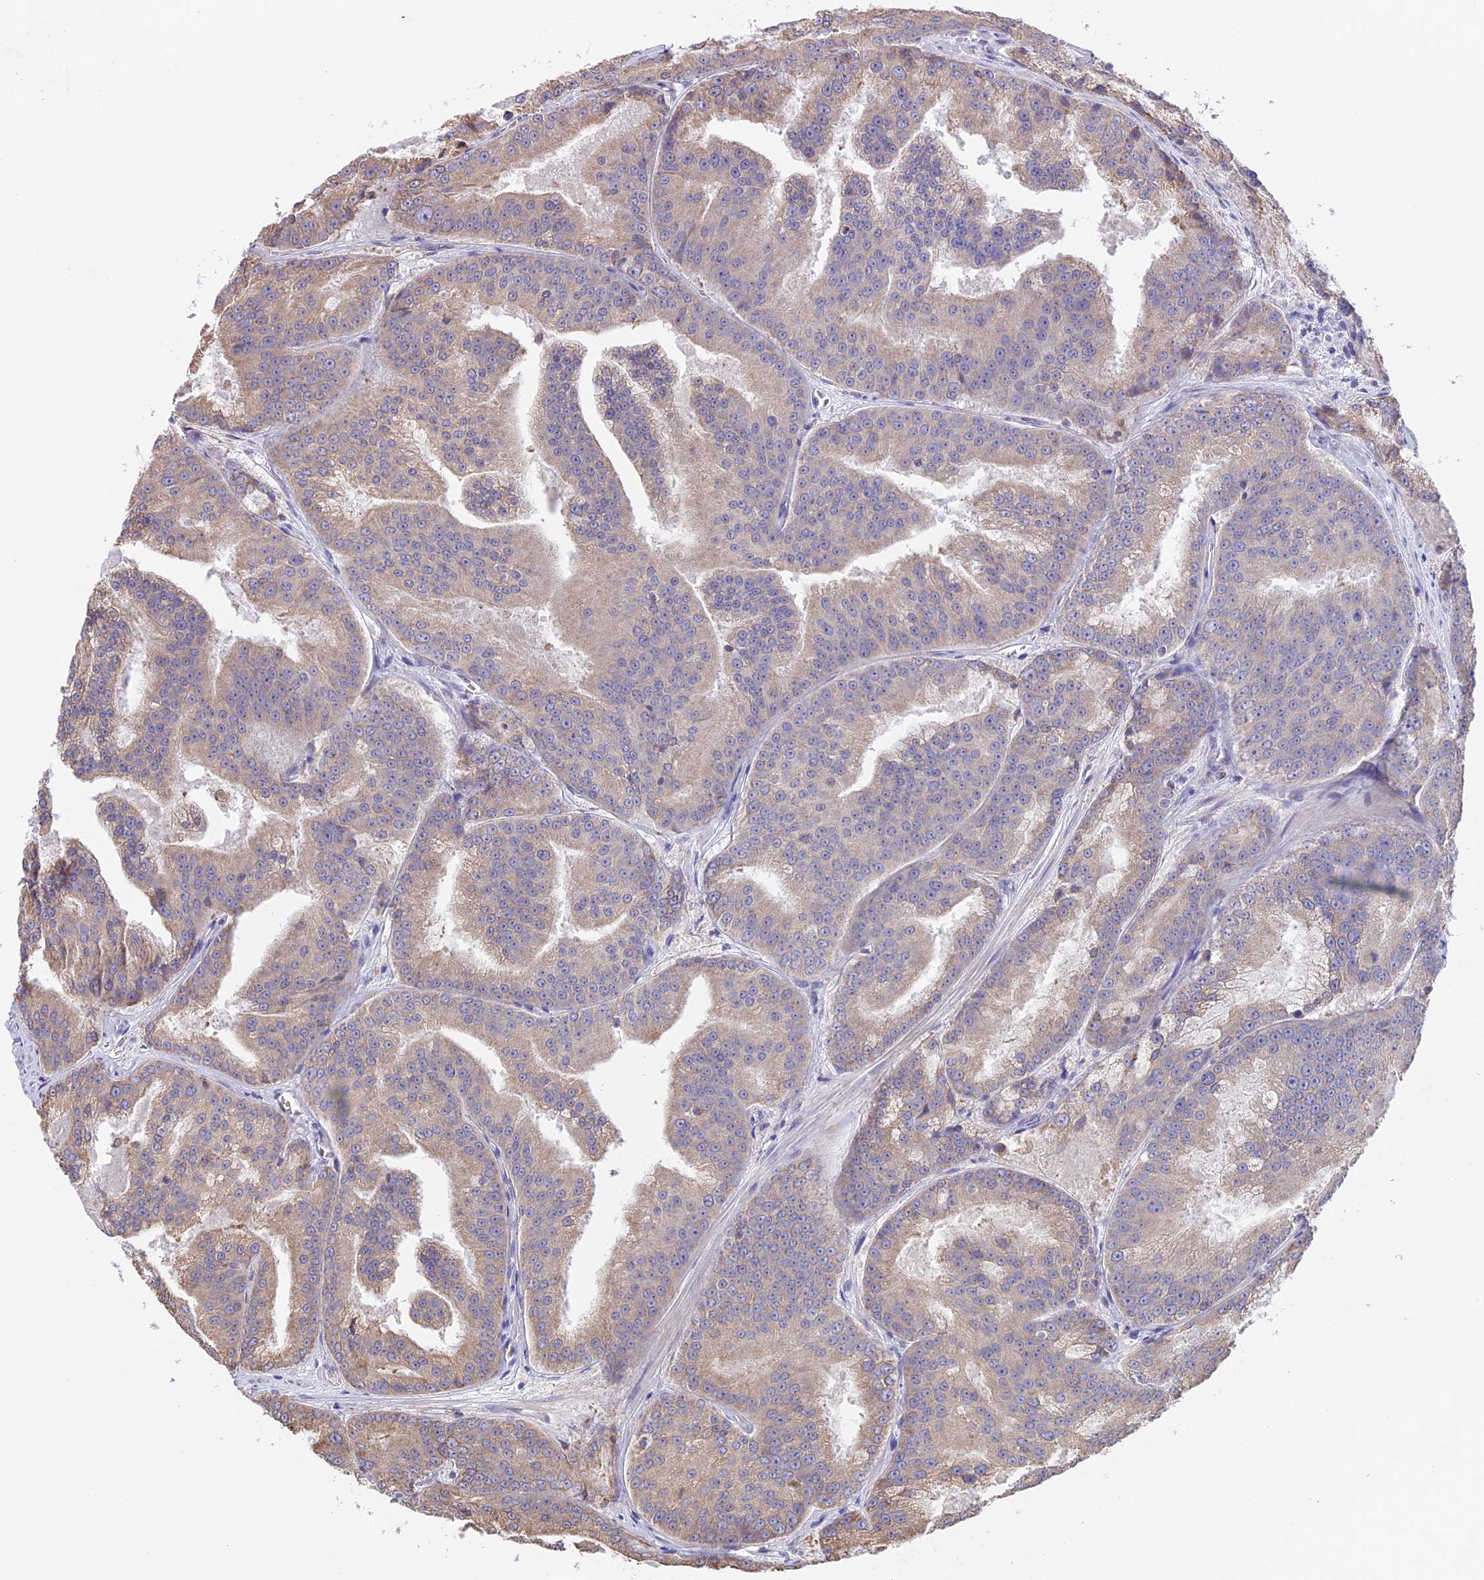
{"staining": {"intensity": "negative", "quantity": "none", "location": "none"}, "tissue": "prostate cancer", "cell_type": "Tumor cells", "image_type": "cancer", "snomed": [{"axis": "morphology", "description": "Adenocarcinoma, High grade"}, {"axis": "topography", "description": "Prostate"}], "caption": "DAB (3,3'-diaminobenzidine) immunohistochemical staining of high-grade adenocarcinoma (prostate) shows no significant staining in tumor cells.", "gene": "DMRTA2", "patient": {"sex": "male", "age": 61}}